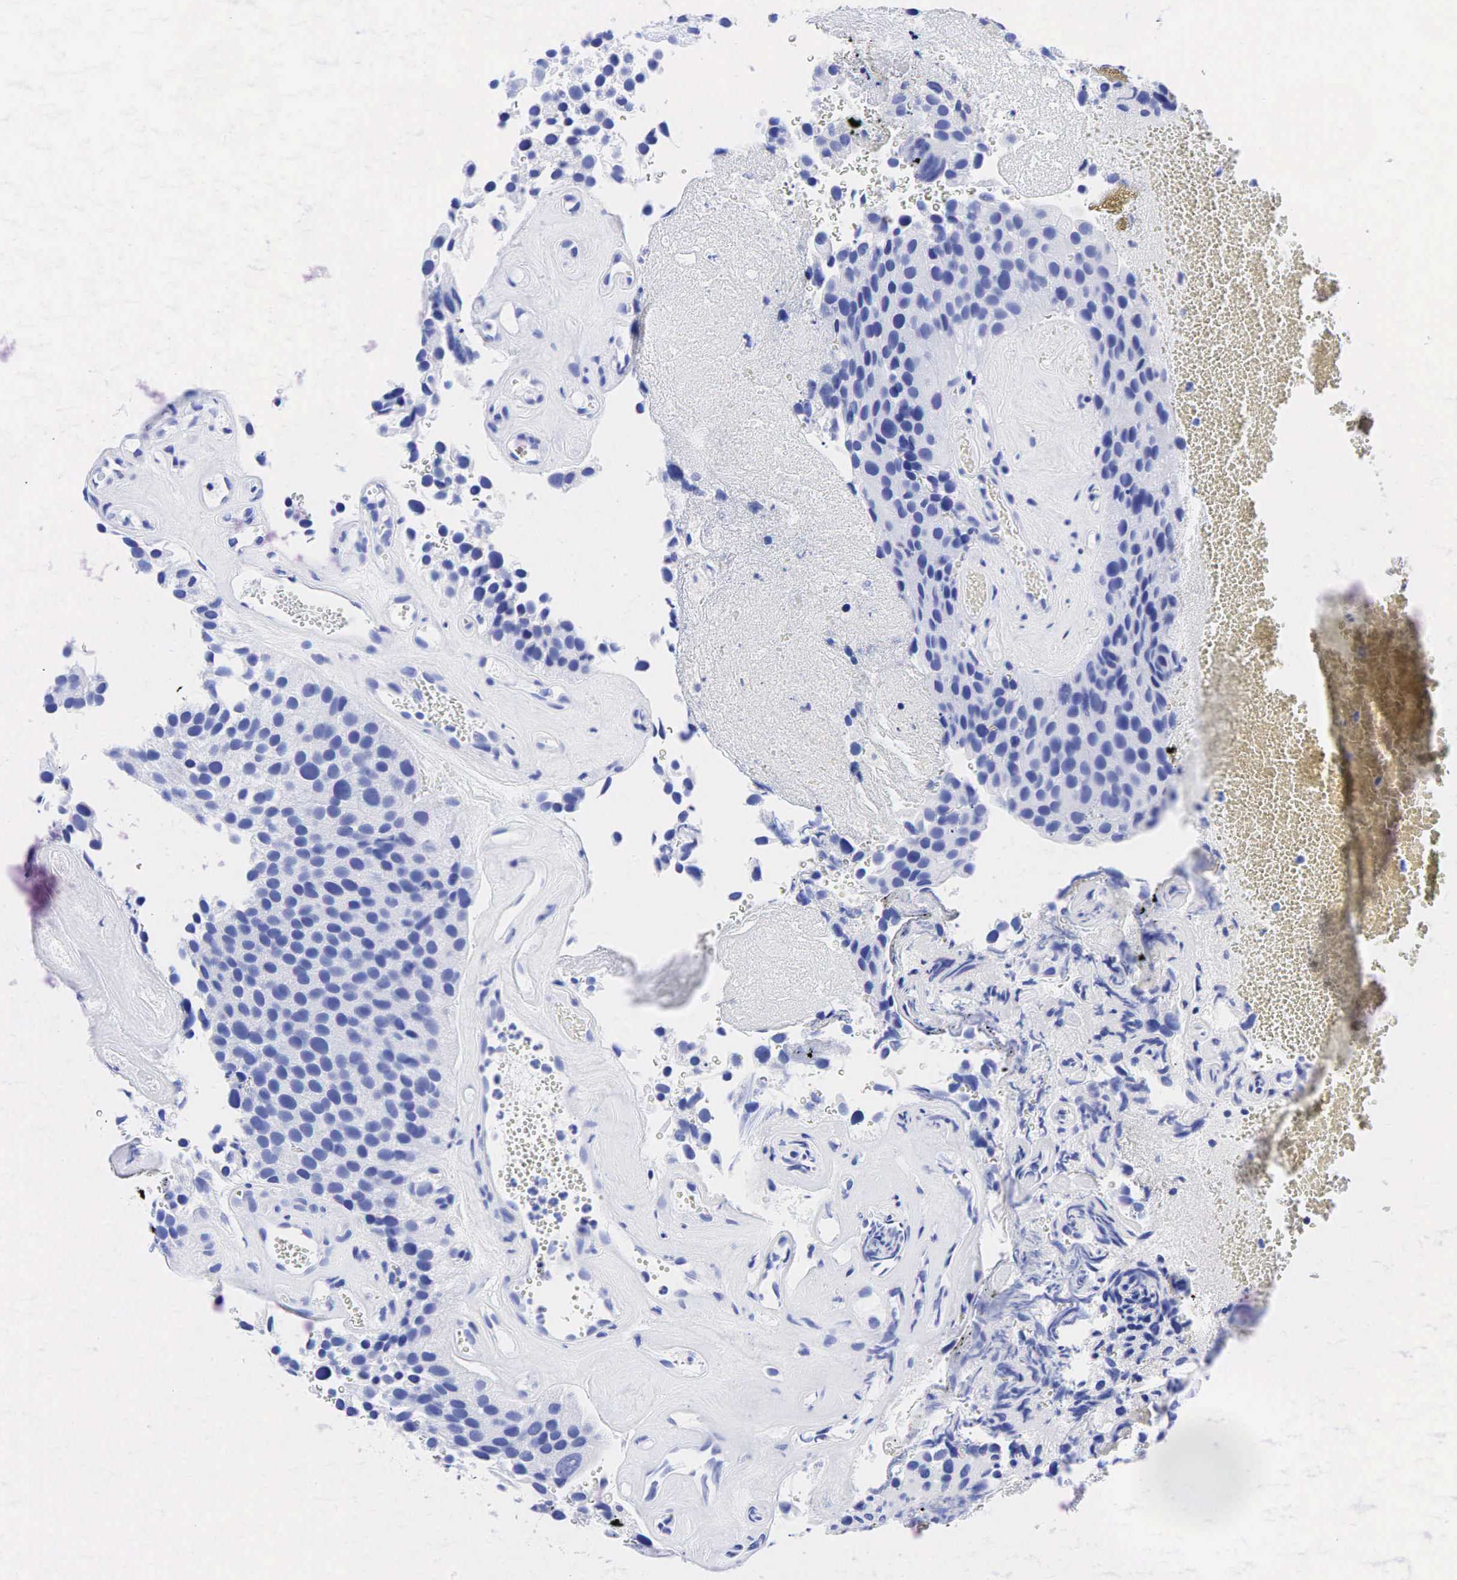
{"staining": {"intensity": "negative", "quantity": "none", "location": "none"}, "tissue": "urothelial cancer", "cell_type": "Tumor cells", "image_type": "cancer", "snomed": [{"axis": "morphology", "description": "Urothelial carcinoma, High grade"}, {"axis": "topography", "description": "Urinary bladder"}], "caption": "Immunohistochemistry (IHC) image of neoplastic tissue: human high-grade urothelial carcinoma stained with DAB displays no significant protein expression in tumor cells. (DAB immunohistochemistry (IHC), high magnification).", "gene": "ESR1", "patient": {"sex": "male", "age": 72}}